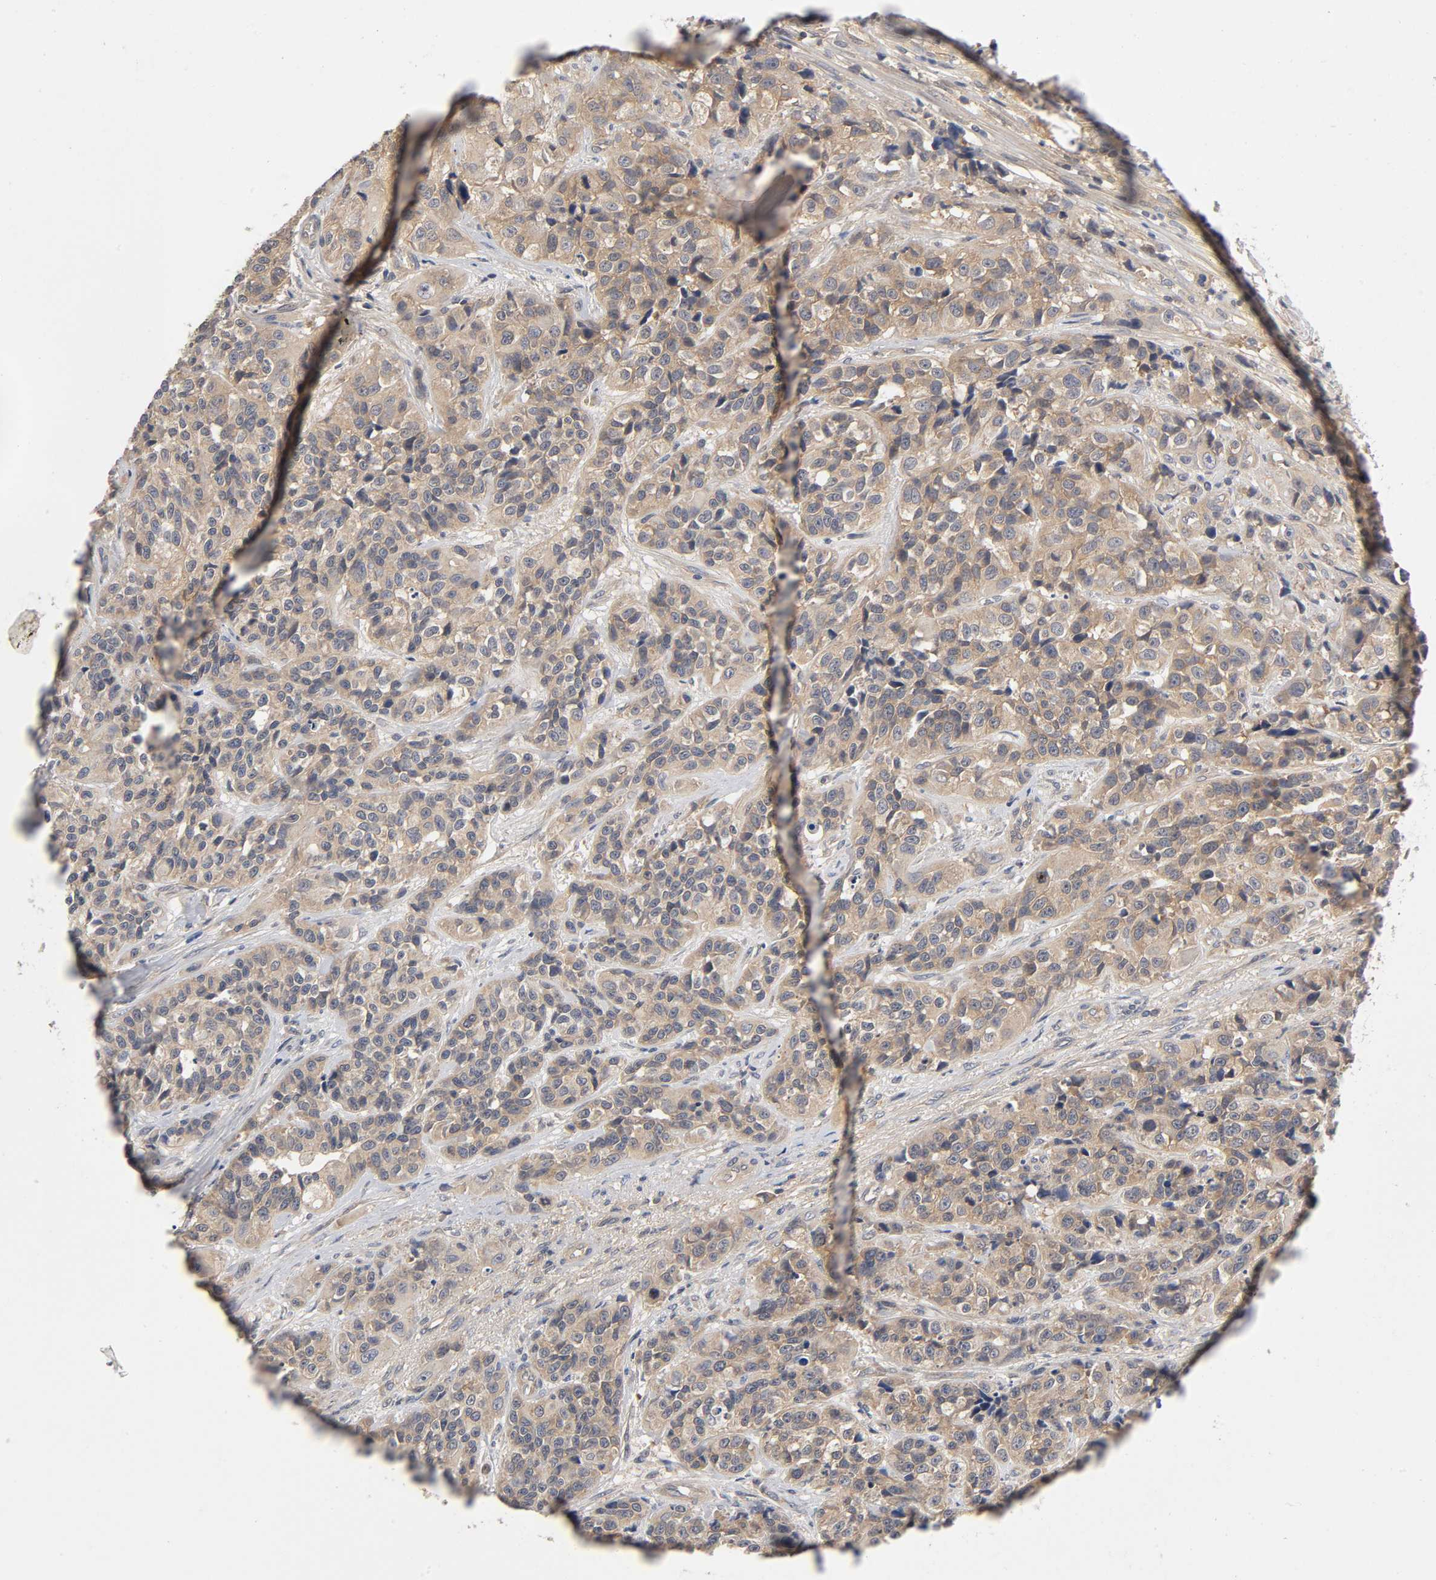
{"staining": {"intensity": "moderate", "quantity": ">75%", "location": "cytoplasmic/membranous"}, "tissue": "urothelial cancer", "cell_type": "Tumor cells", "image_type": "cancer", "snomed": [{"axis": "morphology", "description": "Urothelial carcinoma, High grade"}, {"axis": "topography", "description": "Urinary bladder"}], "caption": "Brown immunohistochemical staining in human urothelial cancer reveals moderate cytoplasmic/membranous positivity in approximately >75% of tumor cells. (IHC, brightfield microscopy, high magnification).", "gene": "CPB2", "patient": {"sex": "female", "age": 81}}